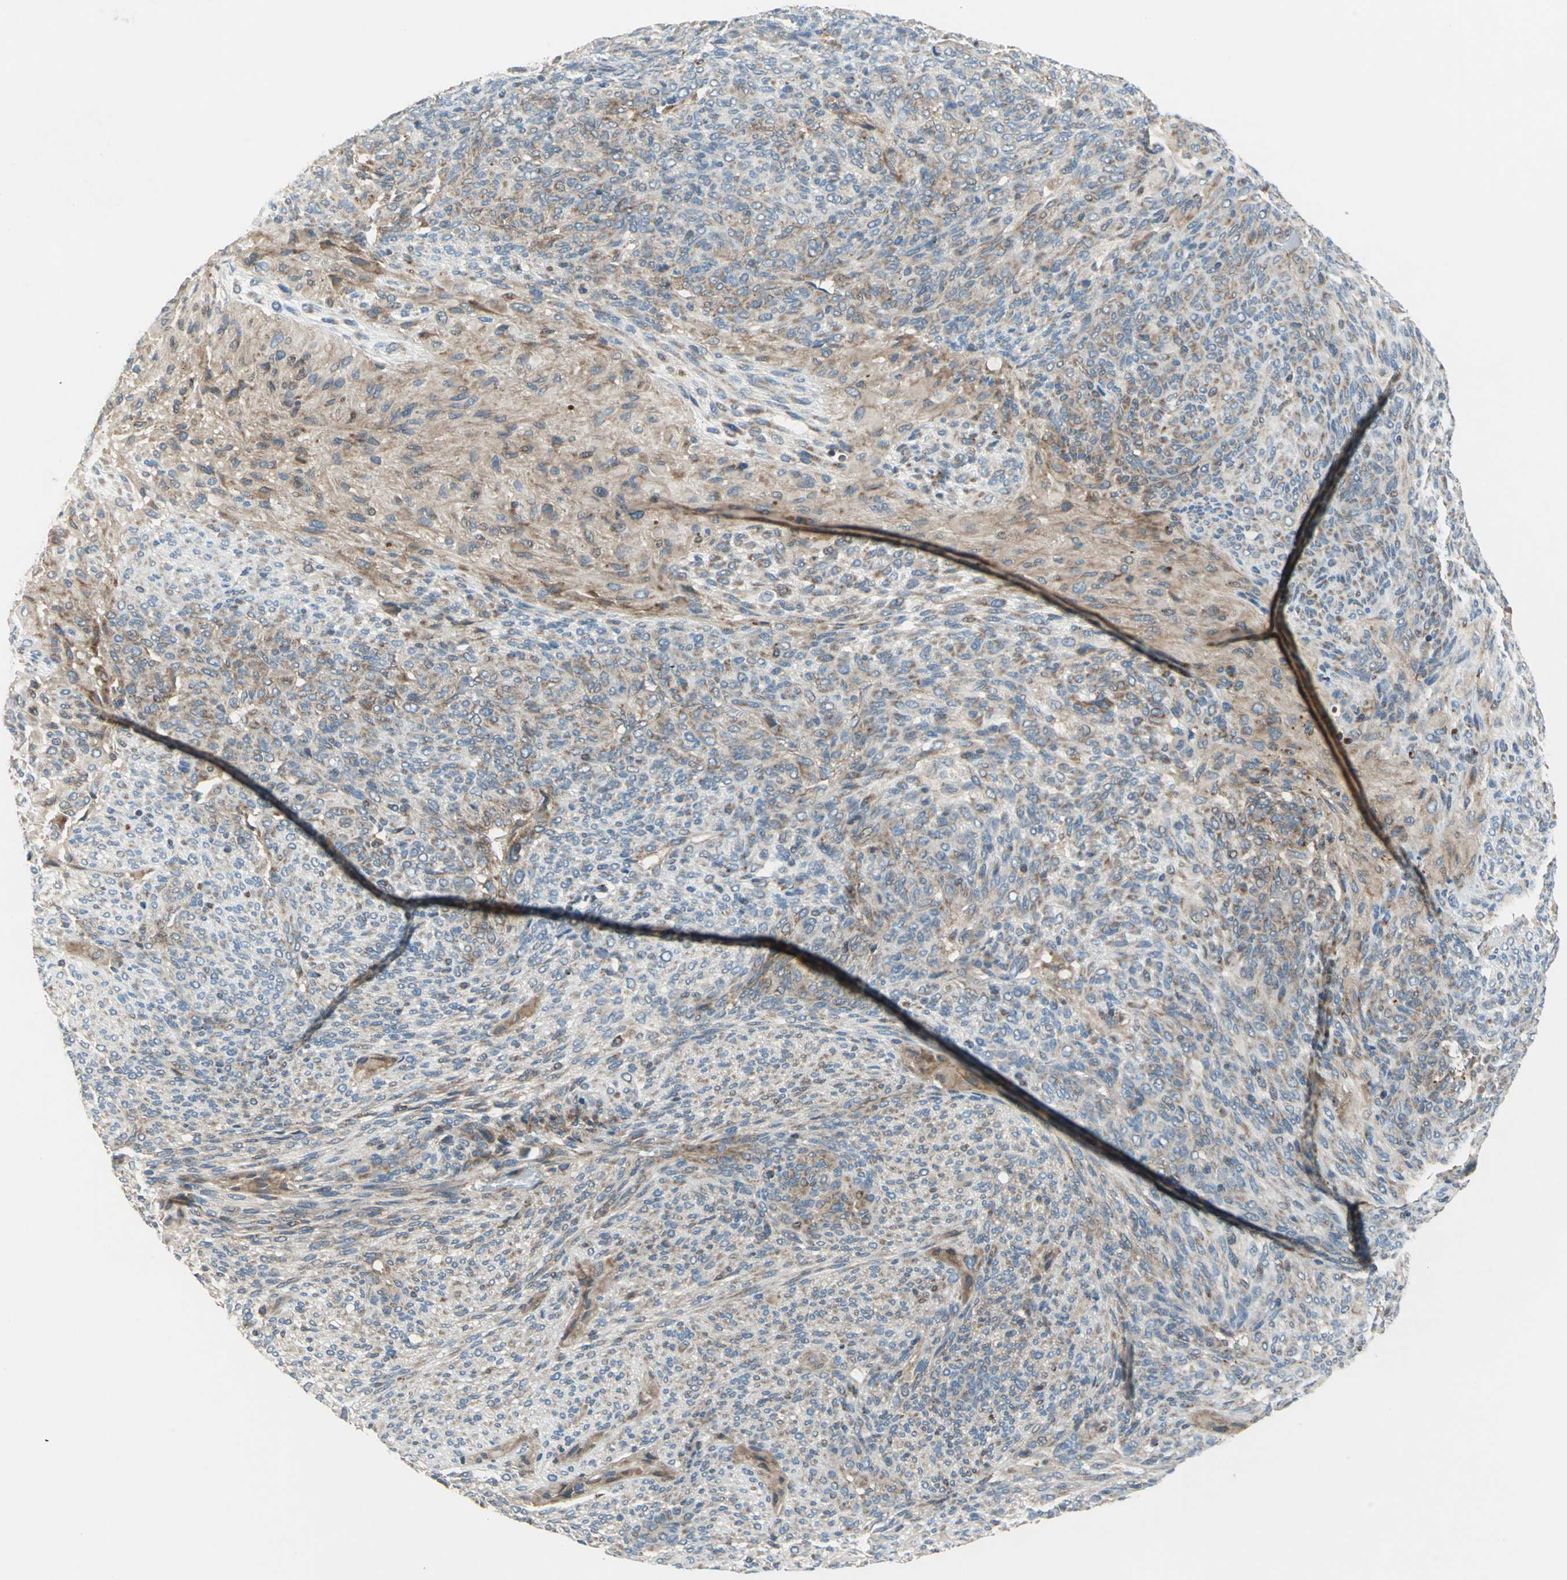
{"staining": {"intensity": "moderate", "quantity": "25%-75%", "location": "cytoplasmic/membranous"}, "tissue": "glioma", "cell_type": "Tumor cells", "image_type": "cancer", "snomed": [{"axis": "morphology", "description": "Glioma, malignant, High grade"}, {"axis": "topography", "description": "Cerebral cortex"}], "caption": "Immunohistochemical staining of human glioma demonstrates medium levels of moderate cytoplasmic/membranous expression in about 25%-75% of tumor cells.", "gene": "TRAK1", "patient": {"sex": "female", "age": 55}}